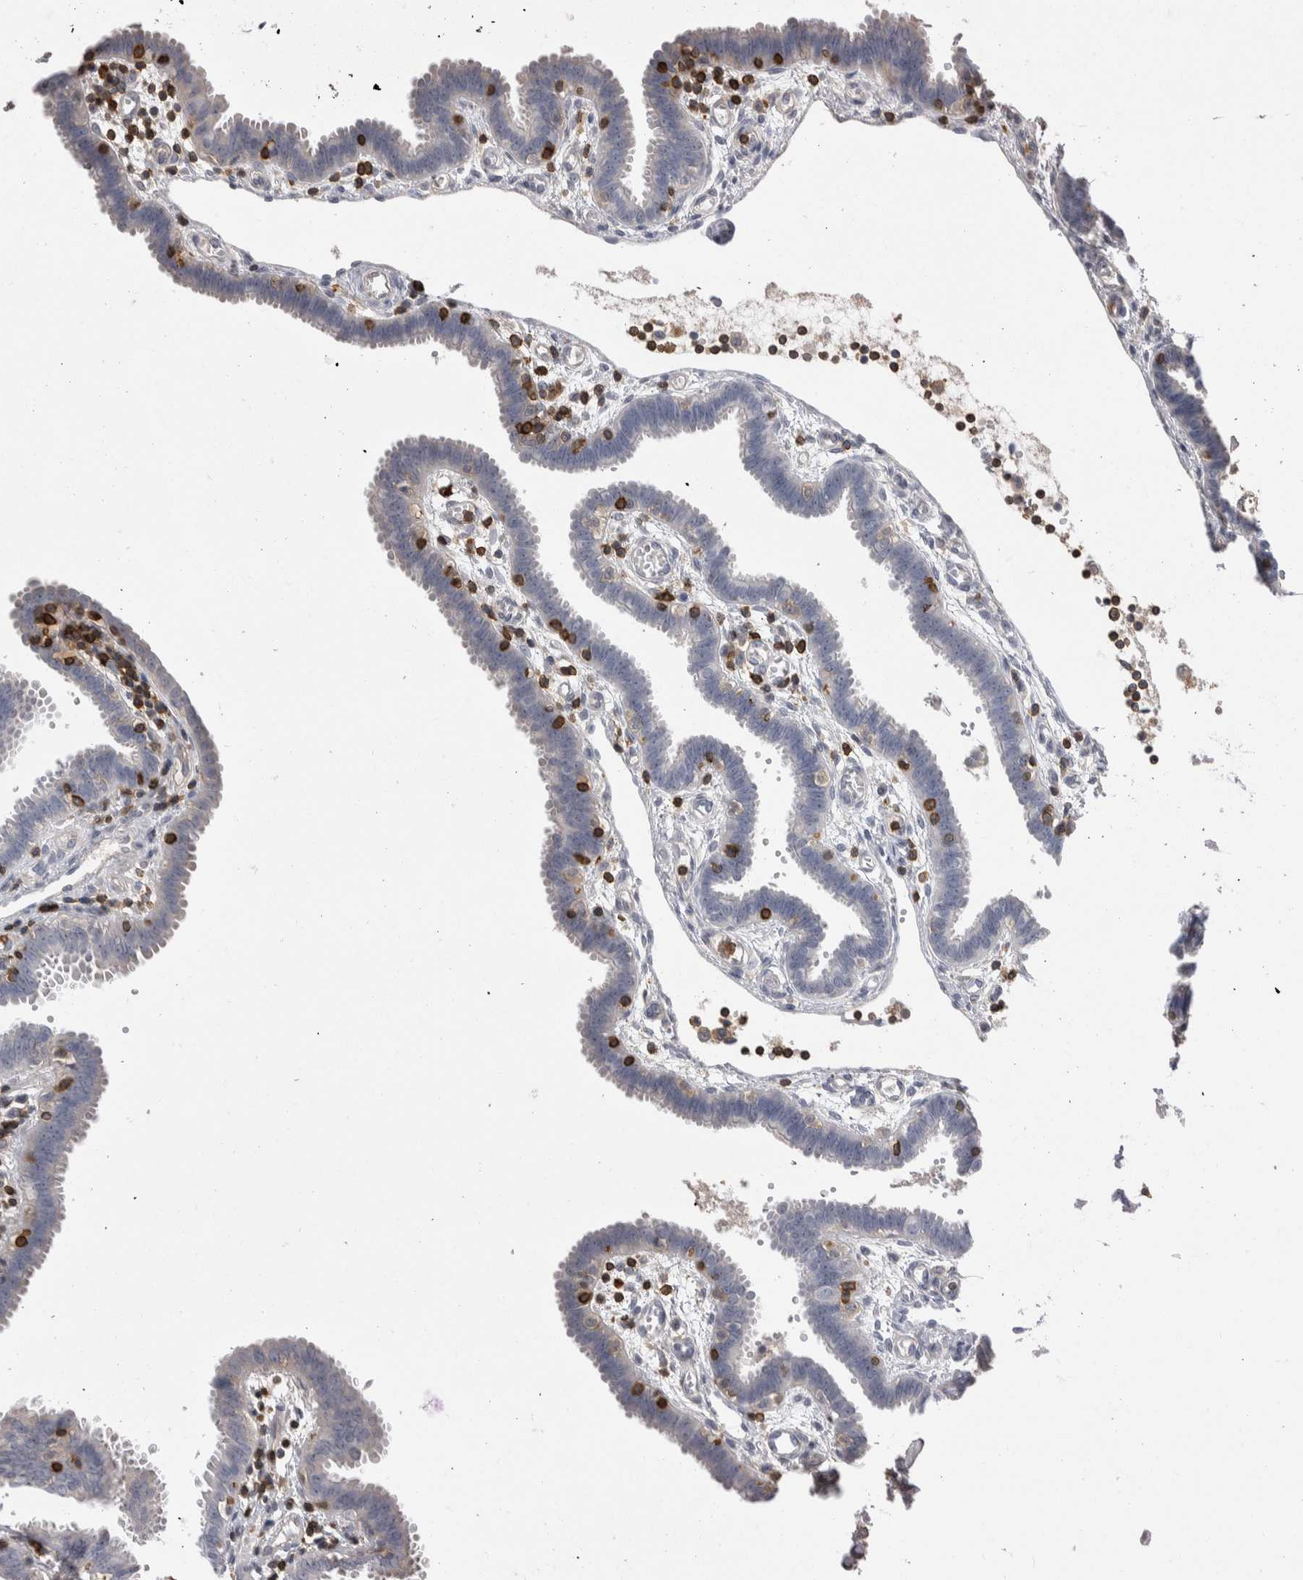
{"staining": {"intensity": "negative", "quantity": "none", "location": "none"}, "tissue": "fallopian tube", "cell_type": "Glandular cells", "image_type": "normal", "snomed": [{"axis": "morphology", "description": "Normal tissue, NOS"}, {"axis": "topography", "description": "Fallopian tube"}, {"axis": "topography", "description": "Placenta"}], "caption": "This histopathology image is of benign fallopian tube stained with immunohistochemistry to label a protein in brown with the nuclei are counter-stained blue. There is no expression in glandular cells.", "gene": "CEP295NL", "patient": {"sex": "female", "age": 32}}